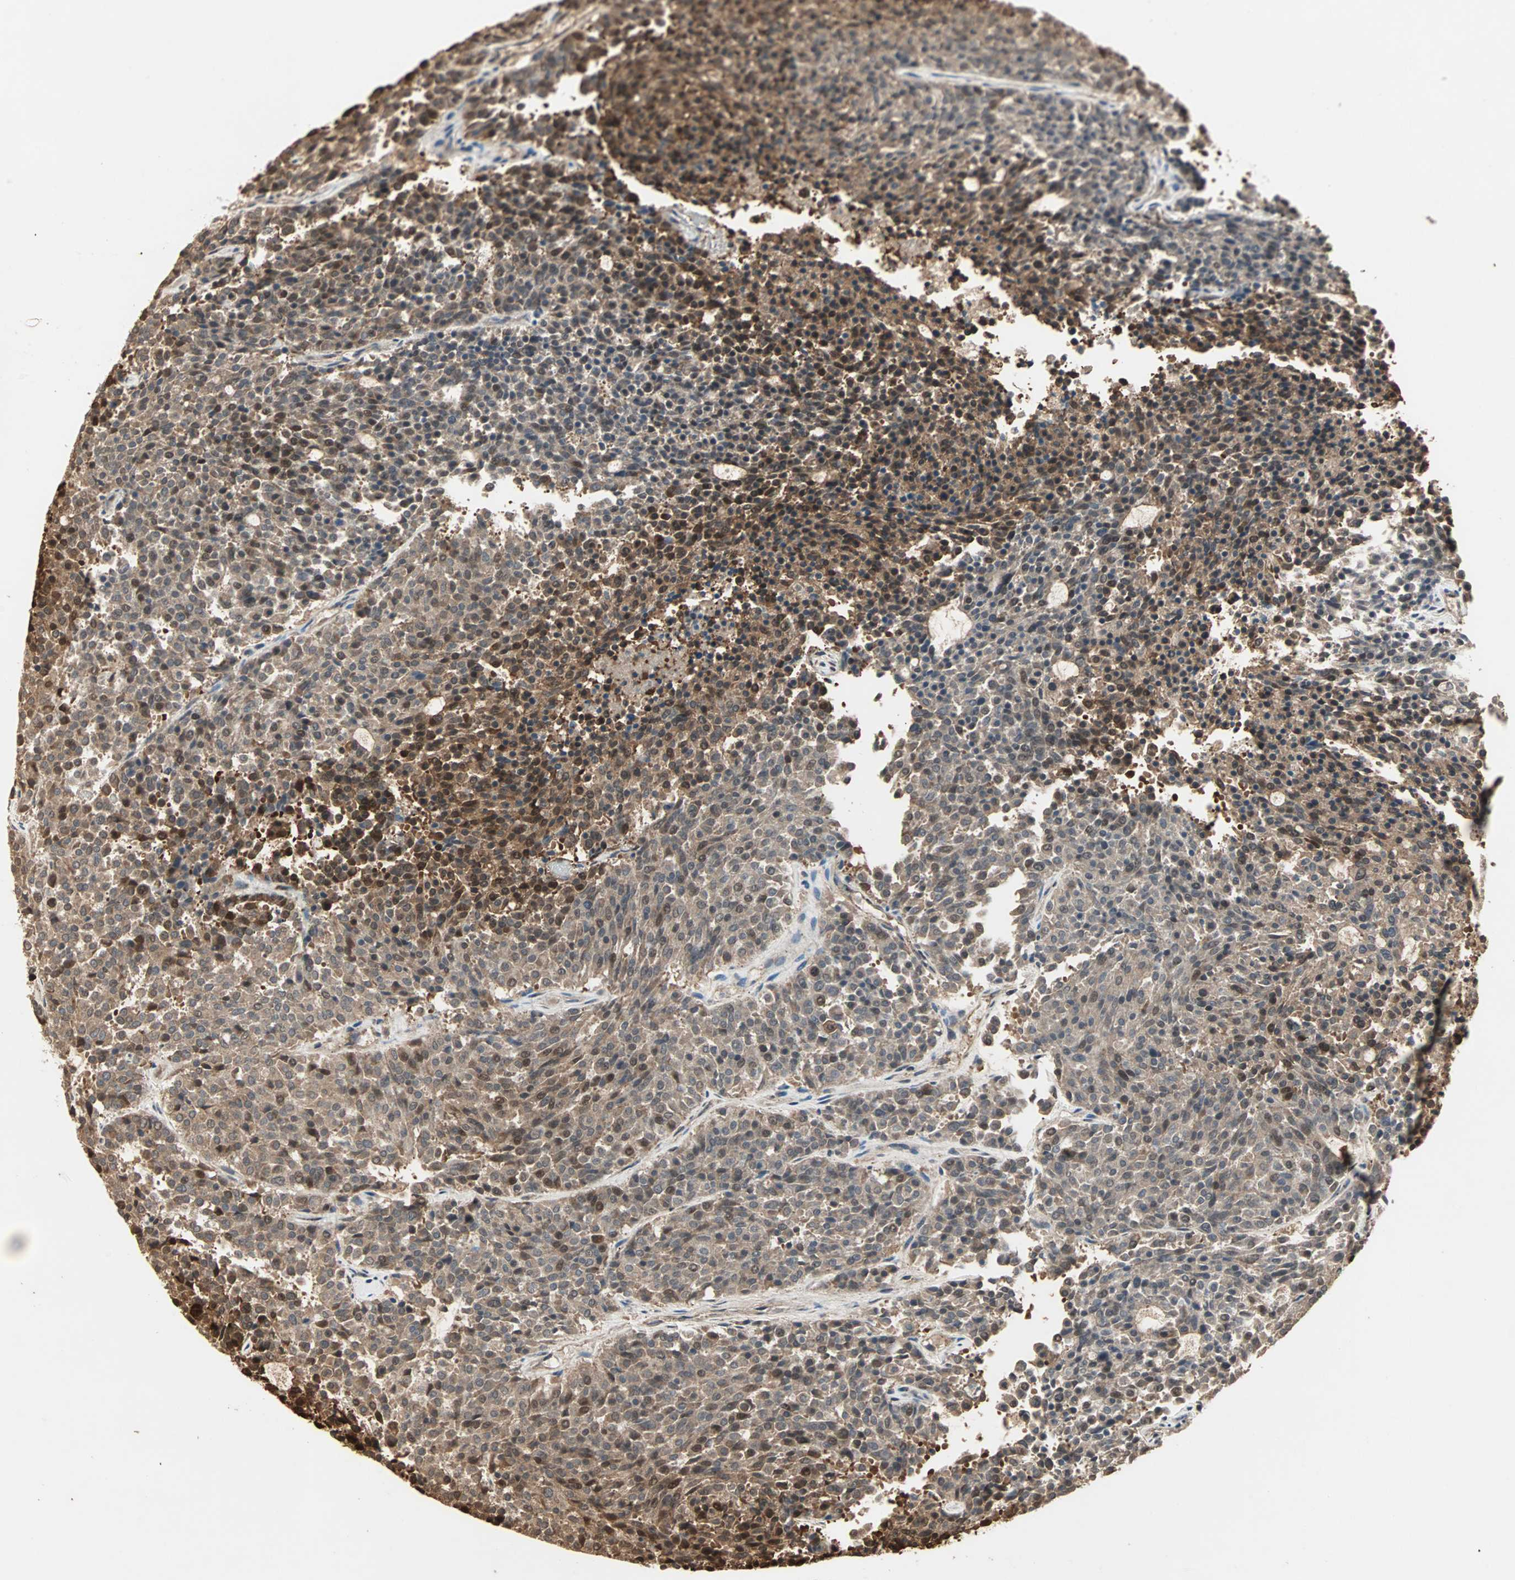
{"staining": {"intensity": "moderate", "quantity": ">75%", "location": "cytoplasmic/membranous,nuclear"}, "tissue": "carcinoid", "cell_type": "Tumor cells", "image_type": "cancer", "snomed": [{"axis": "morphology", "description": "Carcinoid, malignant, NOS"}, {"axis": "topography", "description": "Pancreas"}], "caption": "The histopathology image exhibits a brown stain indicating the presence of a protein in the cytoplasmic/membranous and nuclear of tumor cells in carcinoid (malignant).", "gene": "DRG2", "patient": {"sex": "female", "age": 54}}